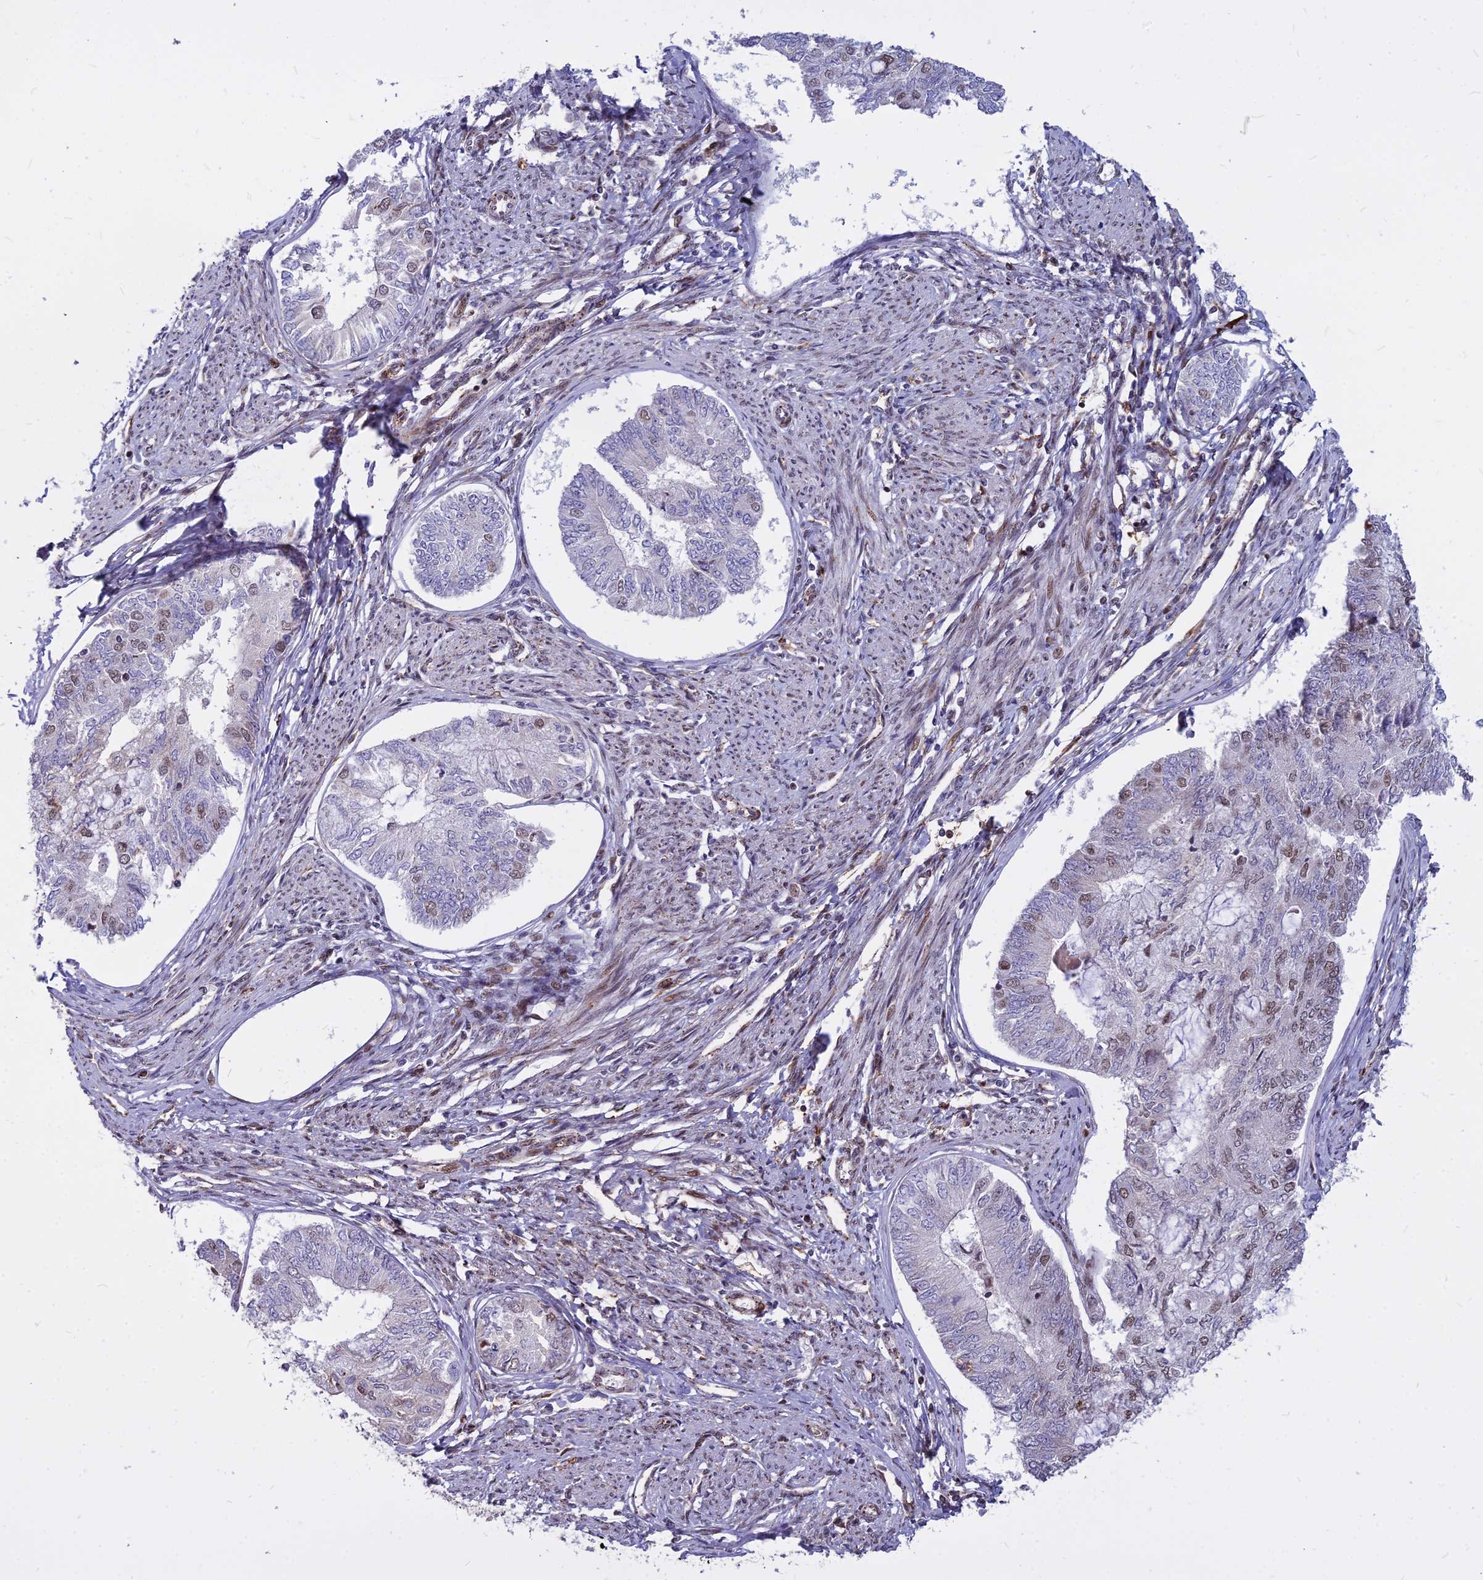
{"staining": {"intensity": "weak", "quantity": "<25%", "location": "nuclear"}, "tissue": "endometrial cancer", "cell_type": "Tumor cells", "image_type": "cancer", "snomed": [{"axis": "morphology", "description": "Adenocarcinoma, NOS"}, {"axis": "topography", "description": "Endometrium"}], "caption": "Endometrial adenocarcinoma stained for a protein using immunohistochemistry (IHC) exhibits no staining tumor cells.", "gene": "ALG10", "patient": {"sex": "female", "age": 68}}